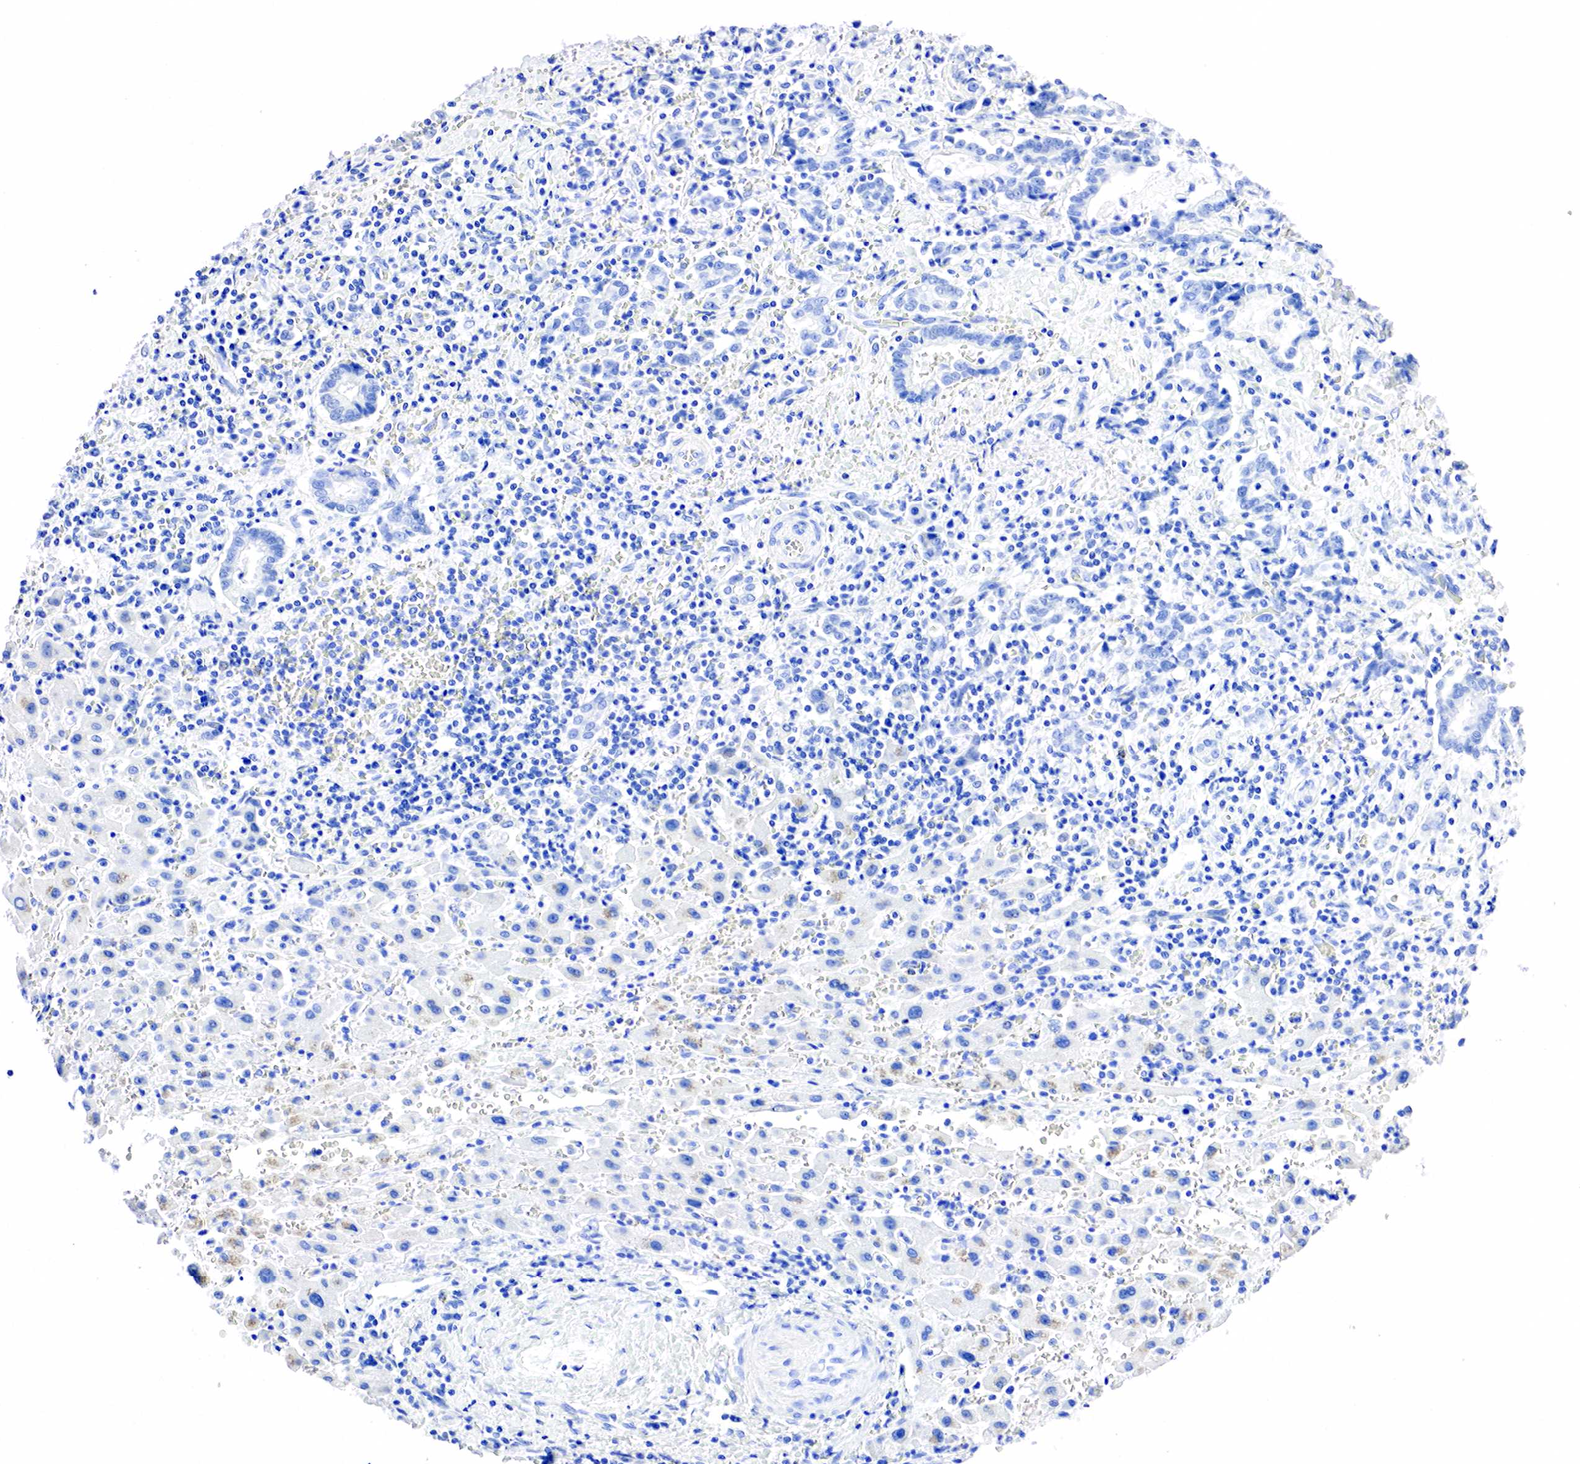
{"staining": {"intensity": "negative", "quantity": "none", "location": "none"}, "tissue": "liver cancer", "cell_type": "Tumor cells", "image_type": "cancer", "snomed": [{"axis": "morphology", "description": "Cholangiocarcinoma"}, {"axis": "topography", "description": "Liver"}], "caption": "High power microscopy image of an immunohistochemistry histopathology image of liver cancer (cholangiocarcinoma), revealing no significant positivity in tumor cells.", "gene": "PTH", "patient": {"sex": "male", "age": 57}}